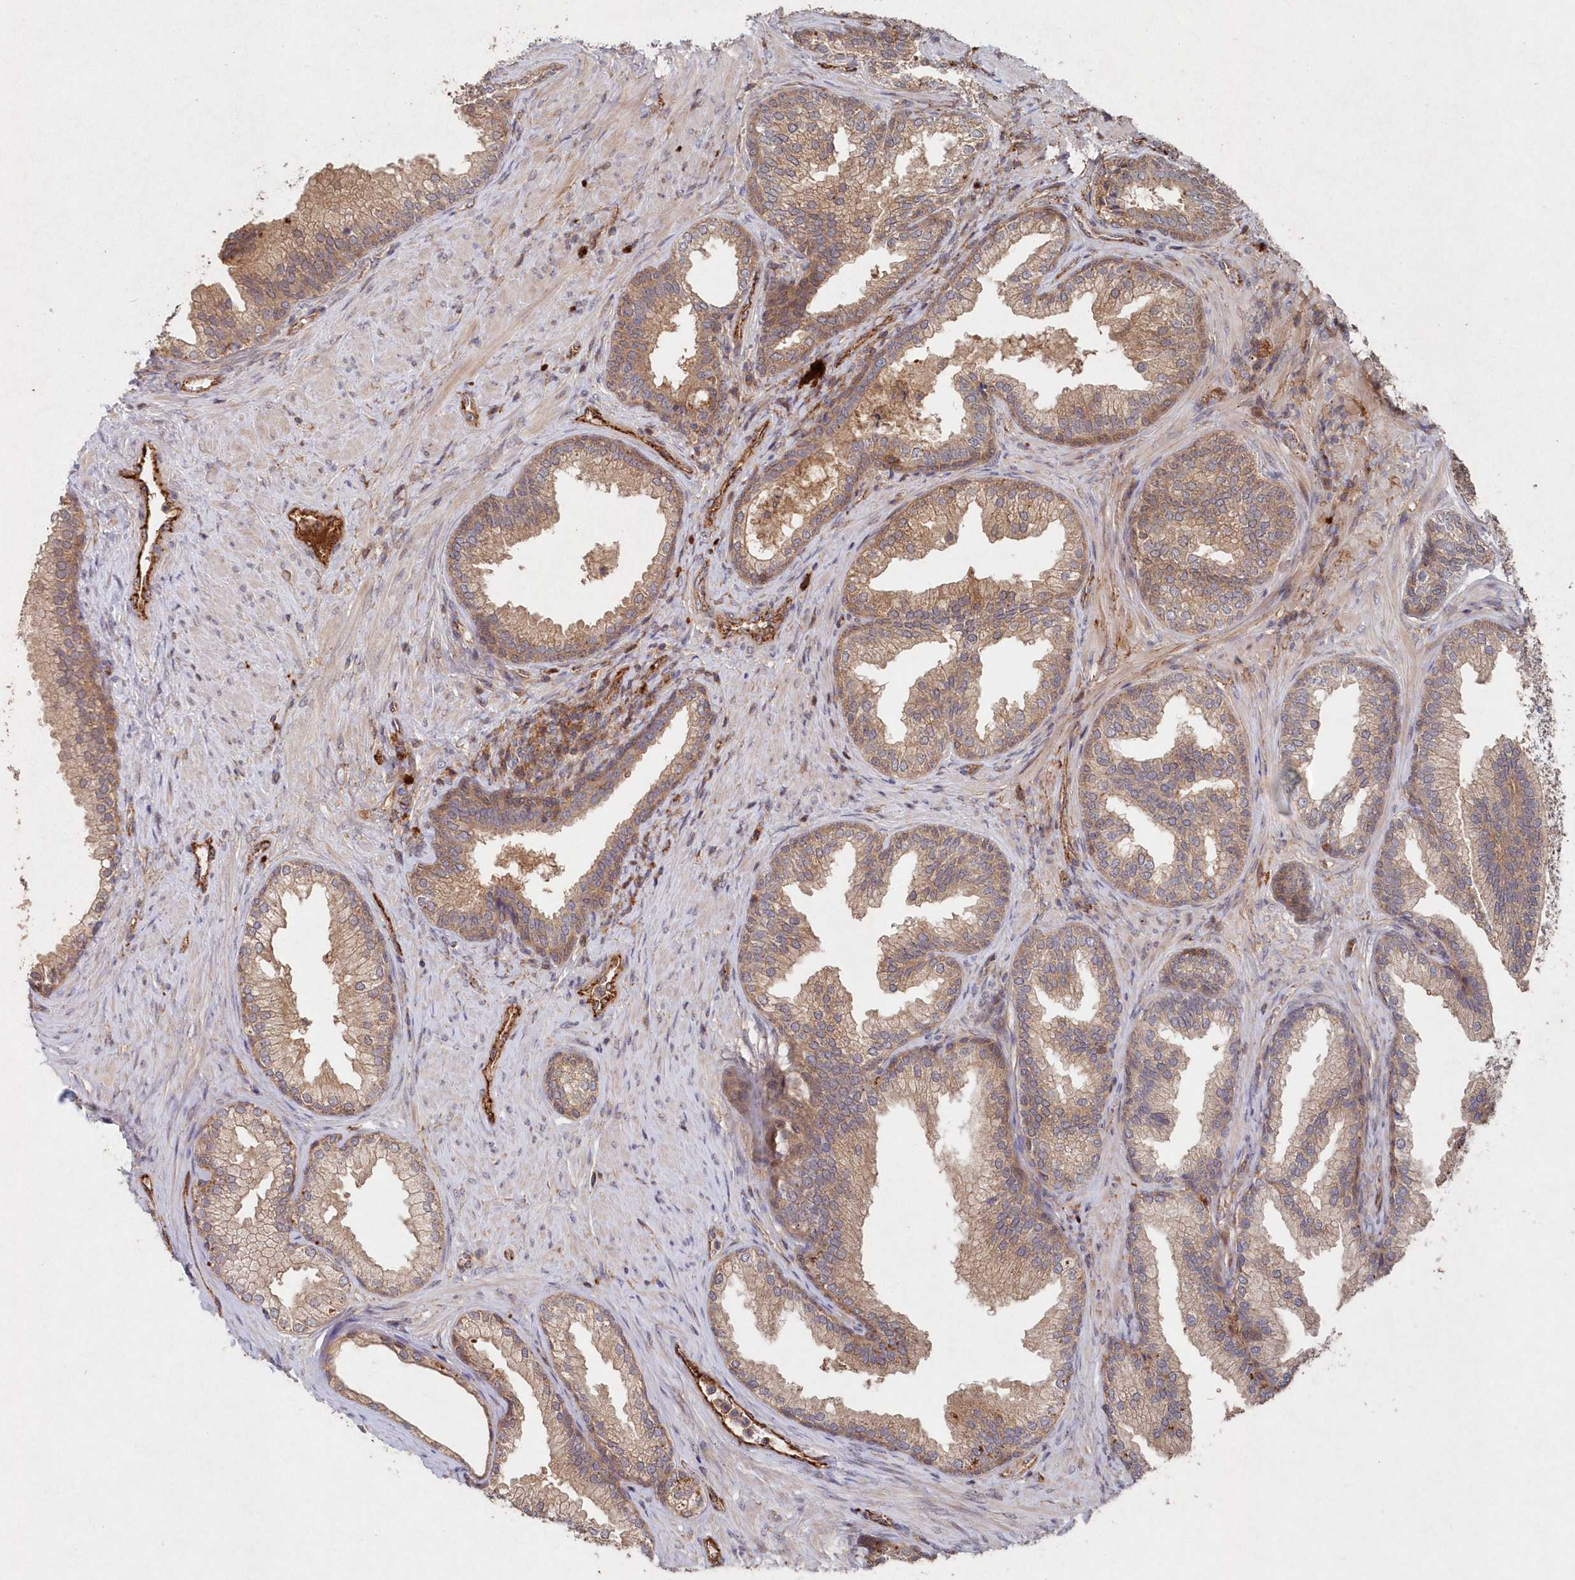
{"staining": {"intensity": "moderate", "quantity": ">75%", "location": "cytoplasmic/membranous"}, "tissue": "prostate", "cell_type": "Glandular cells", "image_type": "normal", "snomed": [{"axis": "morphology", "description": "Normal tissue, NOS"}, {"axis": "topography", "description": "Prostate"}], "caption": "This image shows immunohistochemistry staining of unremarkable prostate, with medium moderate cytoplasmic/membranous expression in approximately >75% of glandular cells.", "gene": "ABHD14B", "patient": {"sex": "male", "age": 76}}